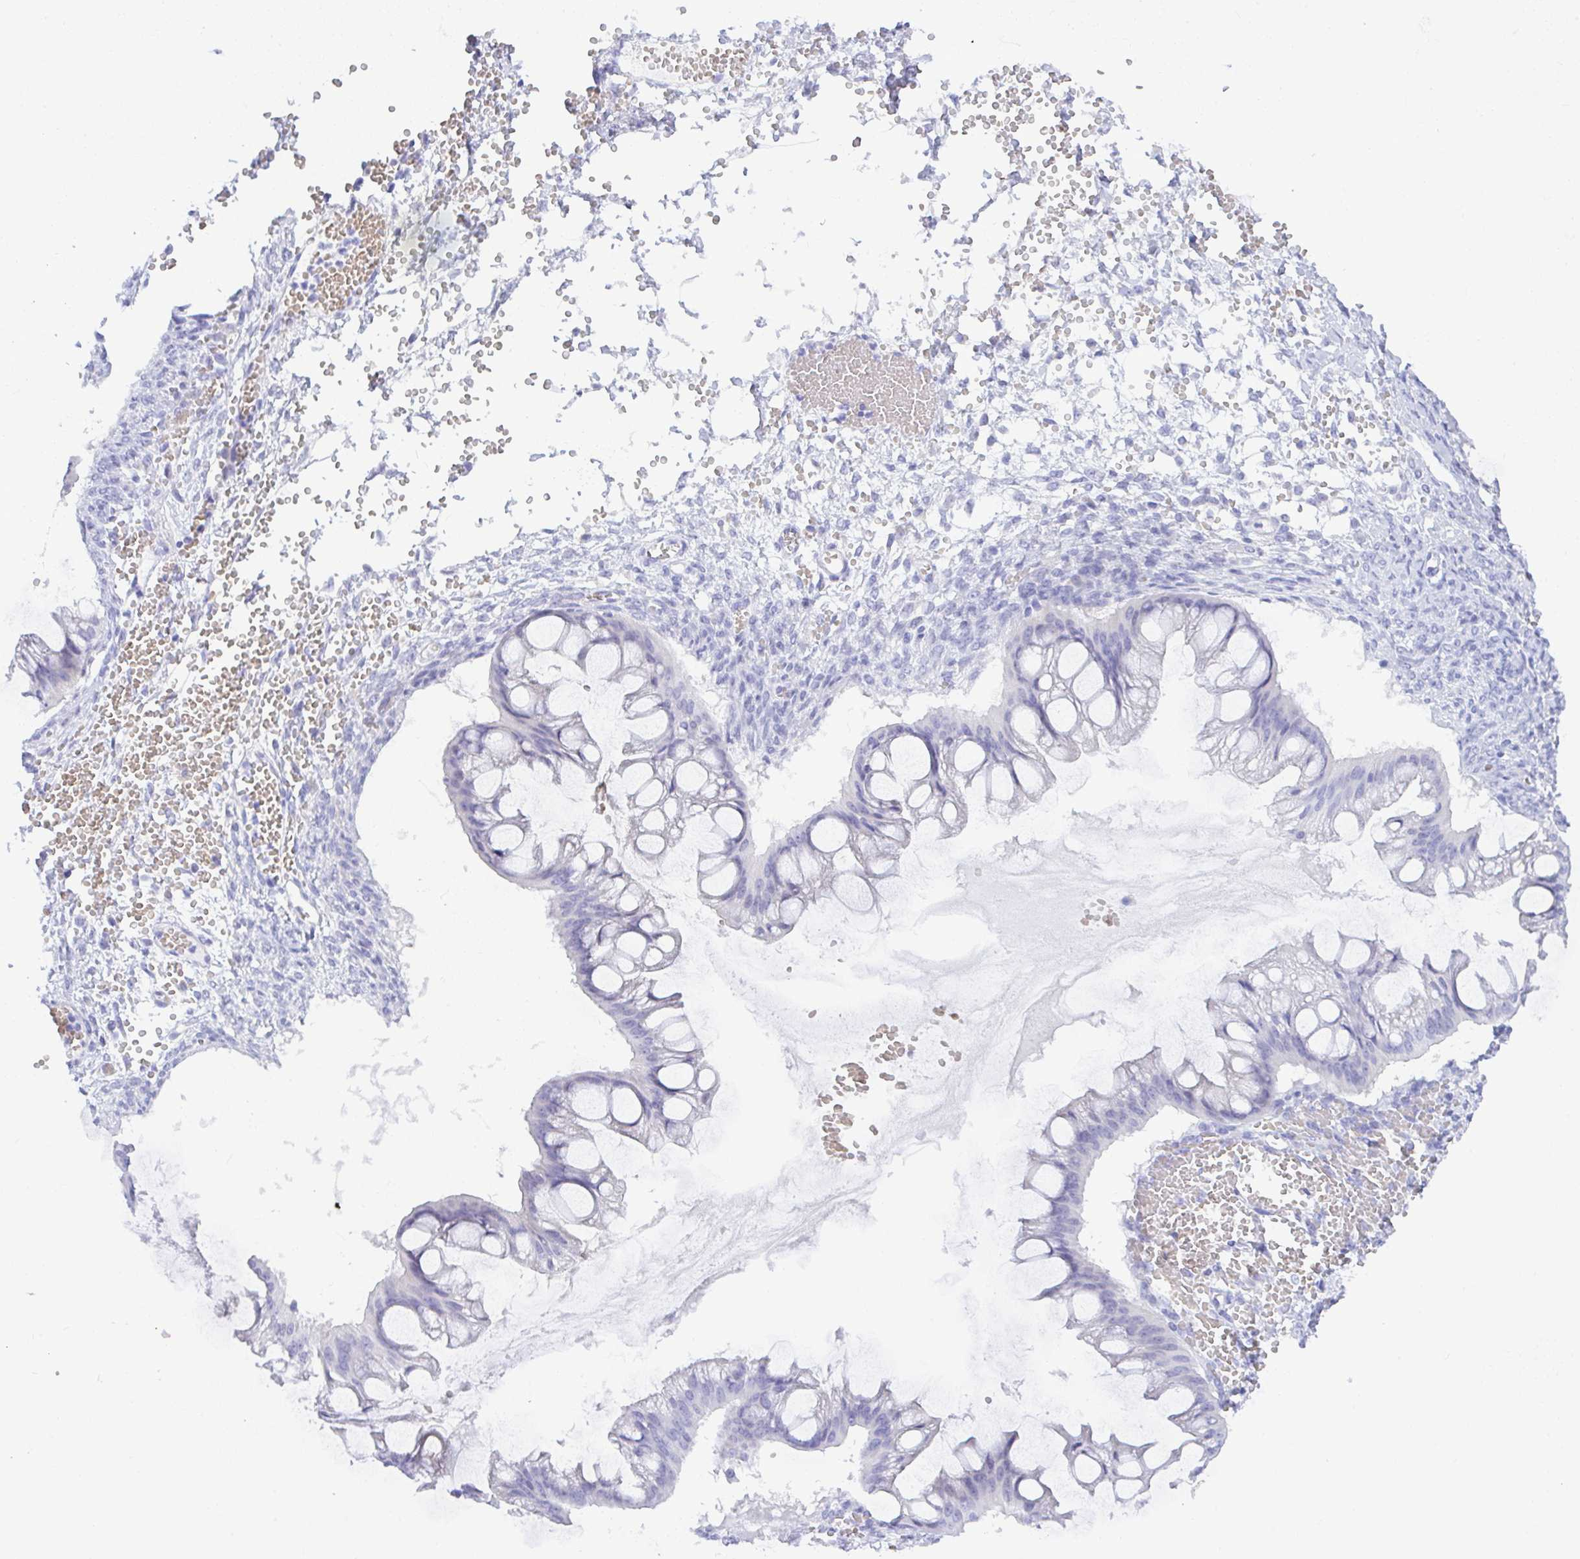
{"staining": {"intensity": "negative", "quantity": "none", "location": "none"}, "tissue": "ovarian cancer", "cell_type": "Tumor cells", "image_type": "cancer", "snomed": [{"axis": "morphology", "description": "Cystadenocarcinoma, mucinous, NOS"}, {"axis": "topography", "description": "Ovary"}], "caption": "This is an immunohistochemistry photomicrograph of ovarian cancer (mucinous cystadenocarcinoma). There is no expression in tumor cells.", "gene": "SEL1L2", "patient": {"sex": "female", "age": 73}}